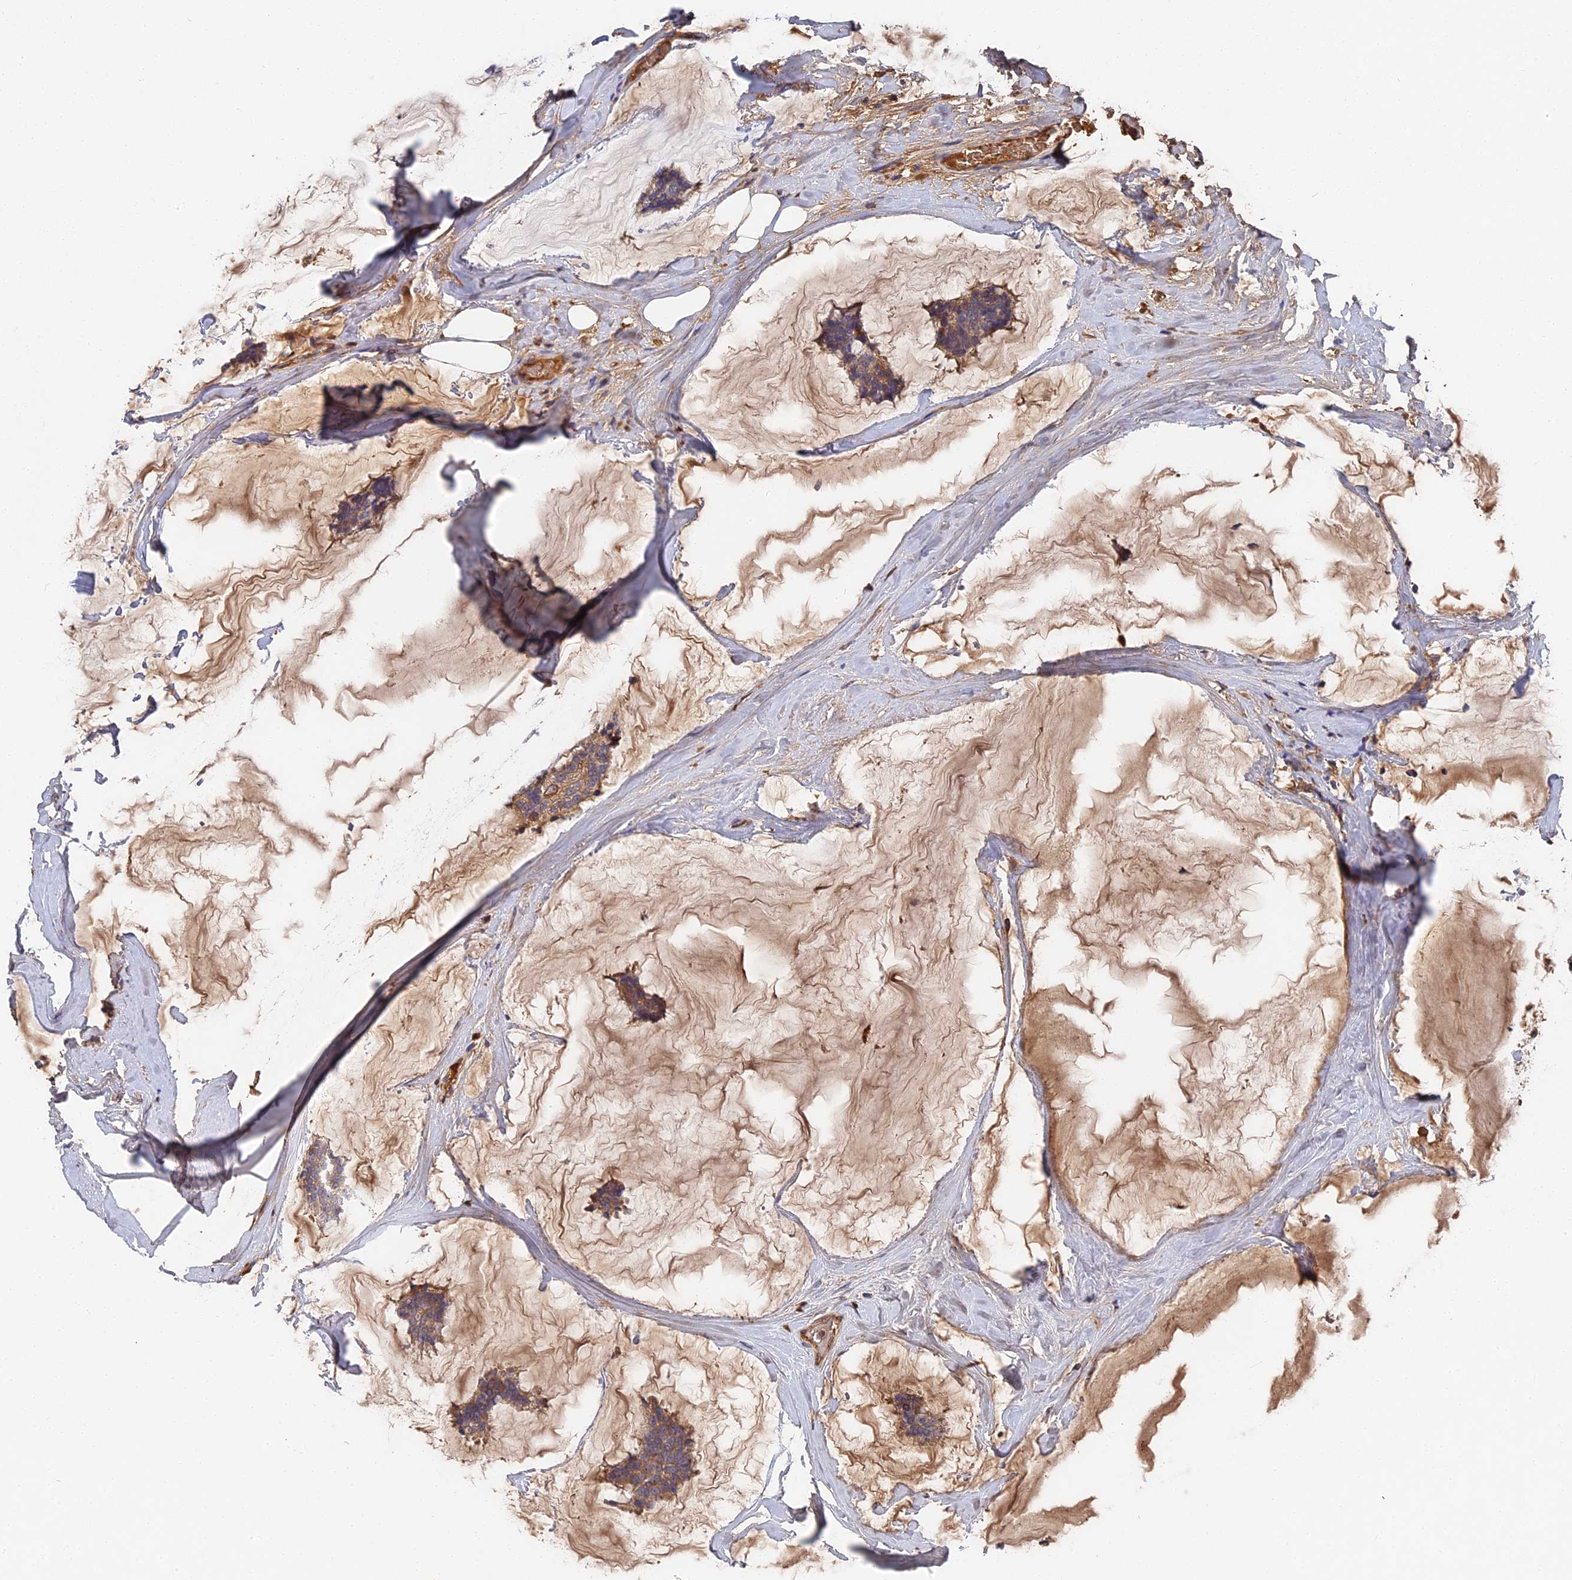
{"staining": {"intensity": "weak", "quantity": ">75%", "location": "cytoplasmic/membranous"}, "tissue": "breast cancer", "cell_type": "Tumor cells", "image_type": "cancer", "snomed": [{"axis": "morphology", "description": "Duct carcinoma"}, {"axis": "topography", "description": "Breast"}], "caption": "Protein analysis of breast invasive ductal carcinoma tissue demonstrates weak cytoplasmic/membranous positivity in approximately >75% of tumor cells. Using DAB (brown) and hematoxylin (blue) stains, captured at high magnification using brightfield microscopy.", "gene": "DHRS11", "patient": {"sex": "female", "age": 93}}